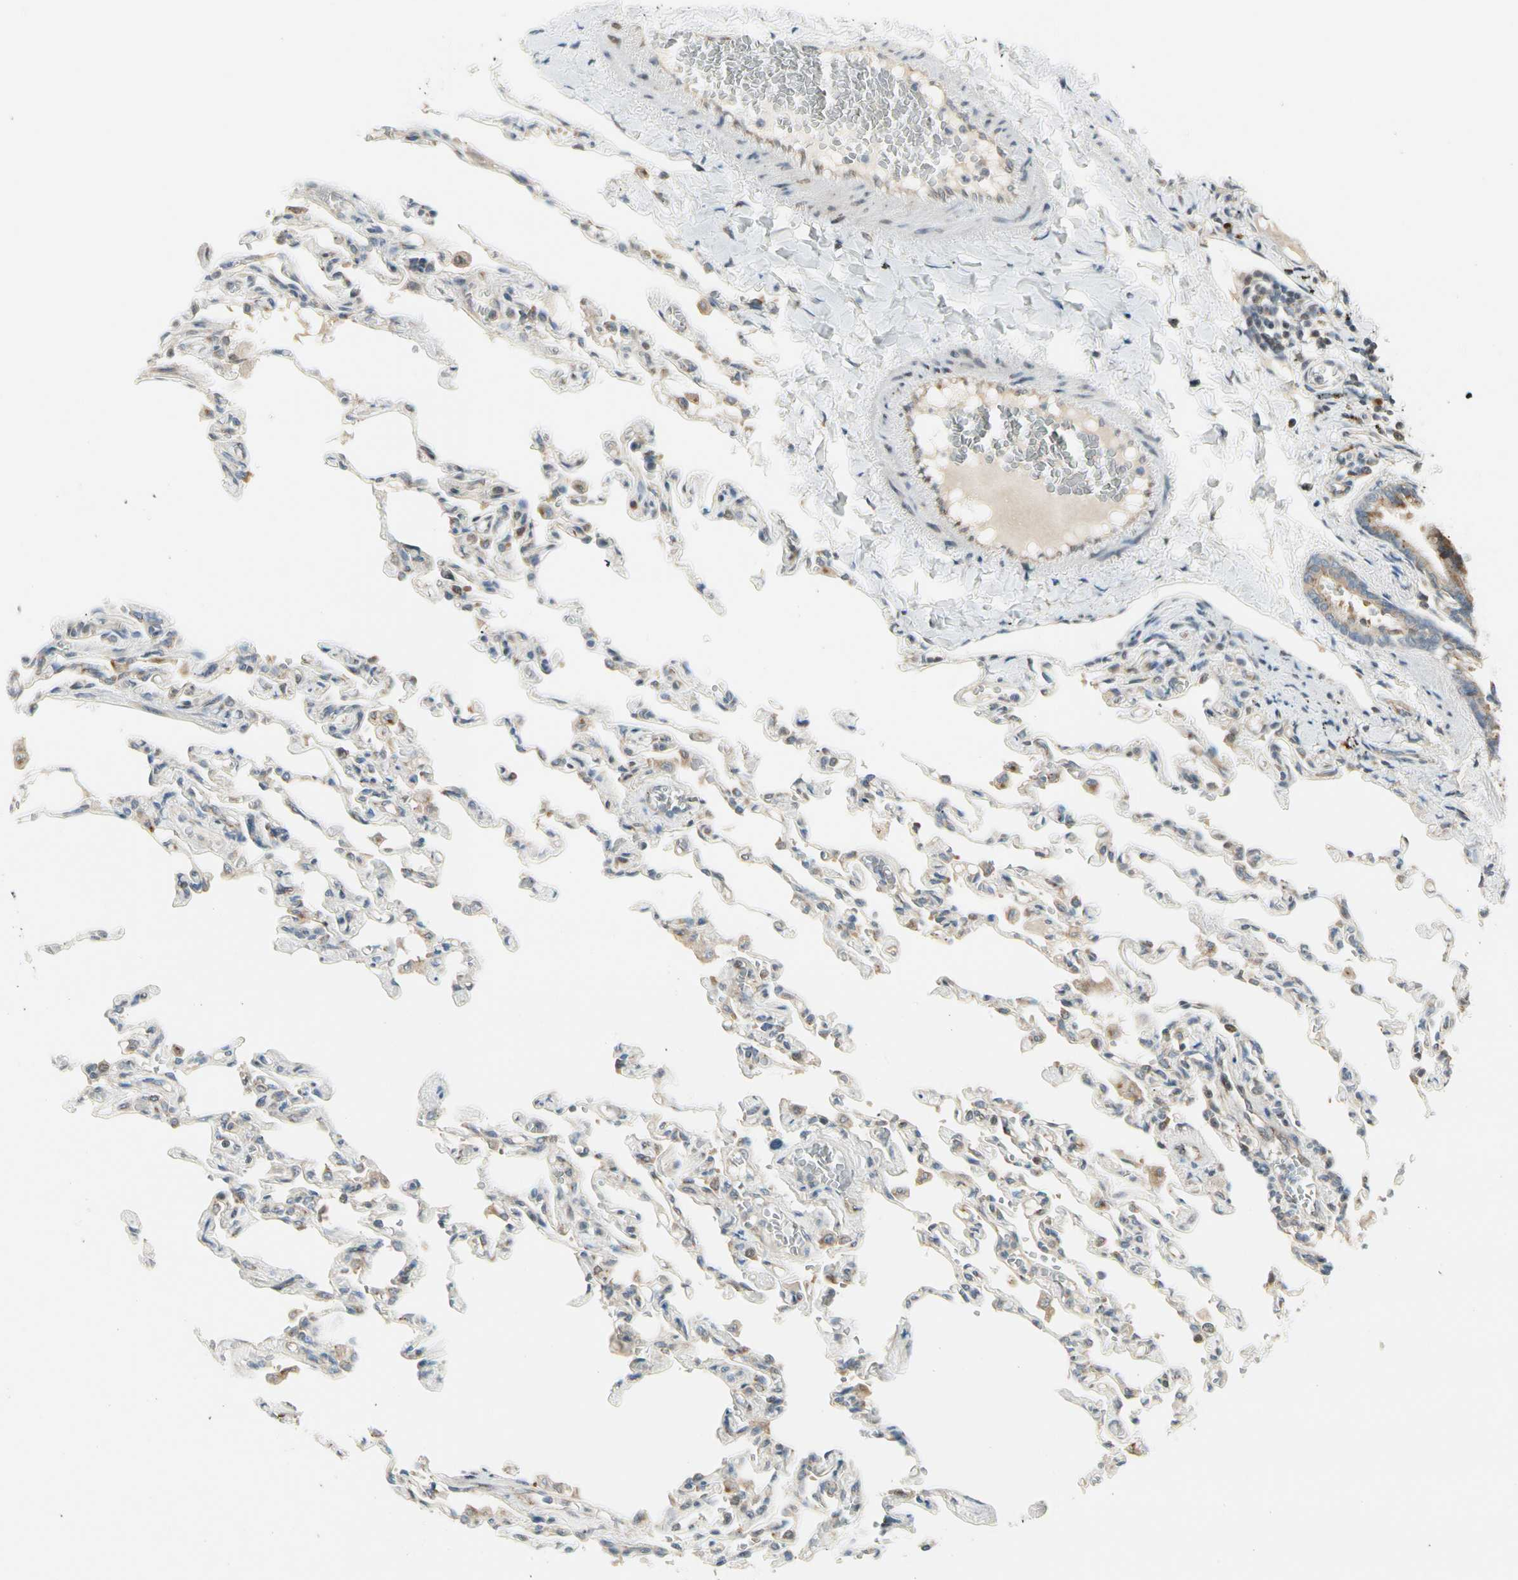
{"staining": {"intensity": "weak", "quantity": "<25%", "location": "cytoplasmic/membranous"}, "tissue": "lung", "cell_type": "Alveolar cells", "image_type": "normal", "snomed": [{"axis": "morphology", "description": "Normal tissue, NOS"}, {"axis": "topography", "description": "Lung"}], "caption": "Immunohistochemistry (IHC) of benign human lung demonstrates no expression in alveolar cells.", "gene": "MANSC1", "patient": {"sex": "male", "age": 21}}